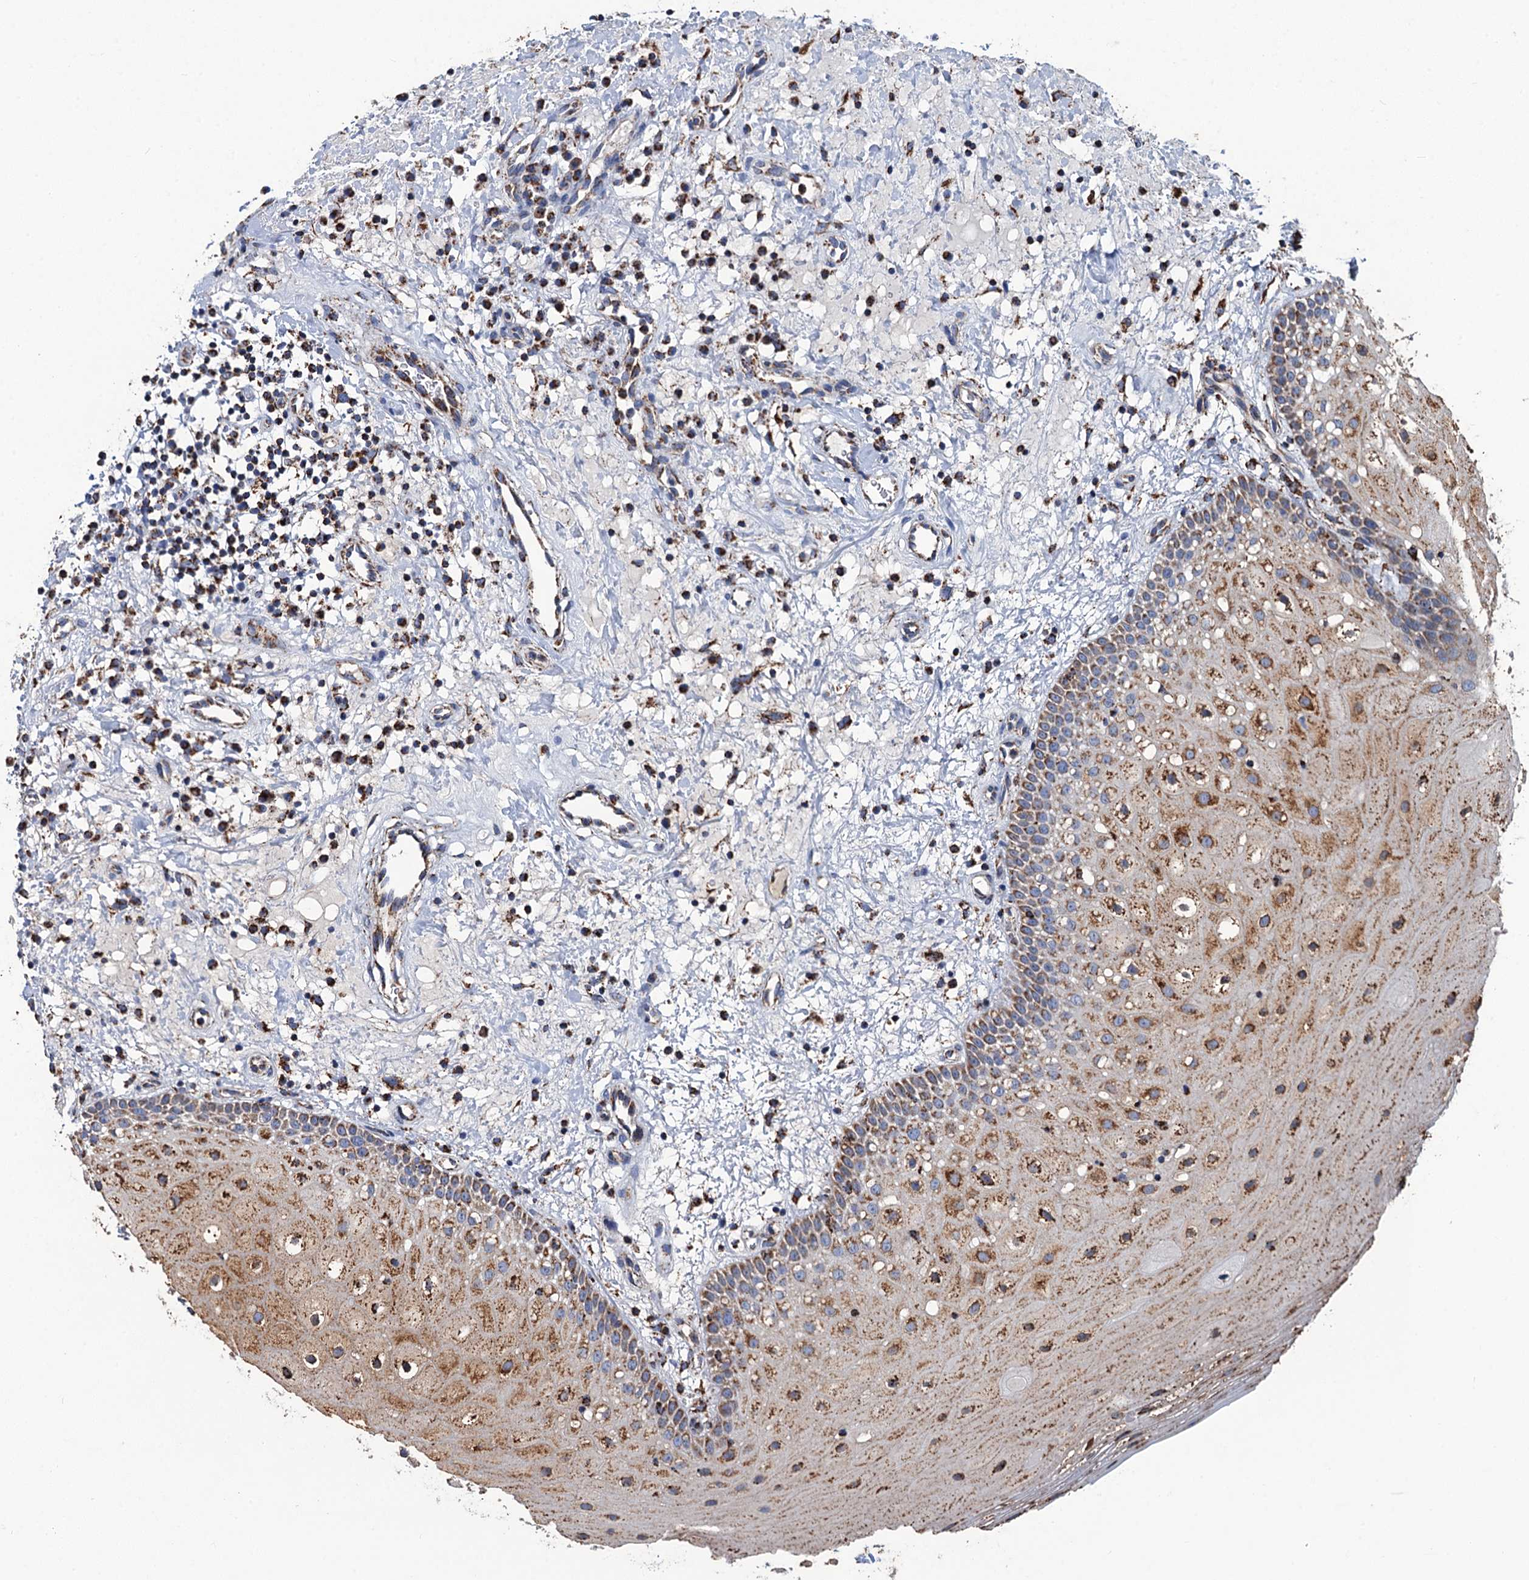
{"staining": {"intensity": "moderate", "quantity": "25%-75%", "location": "cytoplasmic/membranous"}, "tissue": "oral mucosa", "cell_type": "Squamous epithelial cells", "image_type": "normal", "snomed": [{"axis": "morphology", "description": "Normal tissue, NOS"}, {"axis": "topography", "description": "Oral tissue"}], "caption": "IHC histopathology image of unremarkable oral mucosa stained for a protein (brown), which exhibits medium levels of moderate cytoplasmic/membranous expression in approximately 25%-75% of squamous epithelial cells.", "gene": "IVD", "patient": {"sex": "male", "age": 74}}